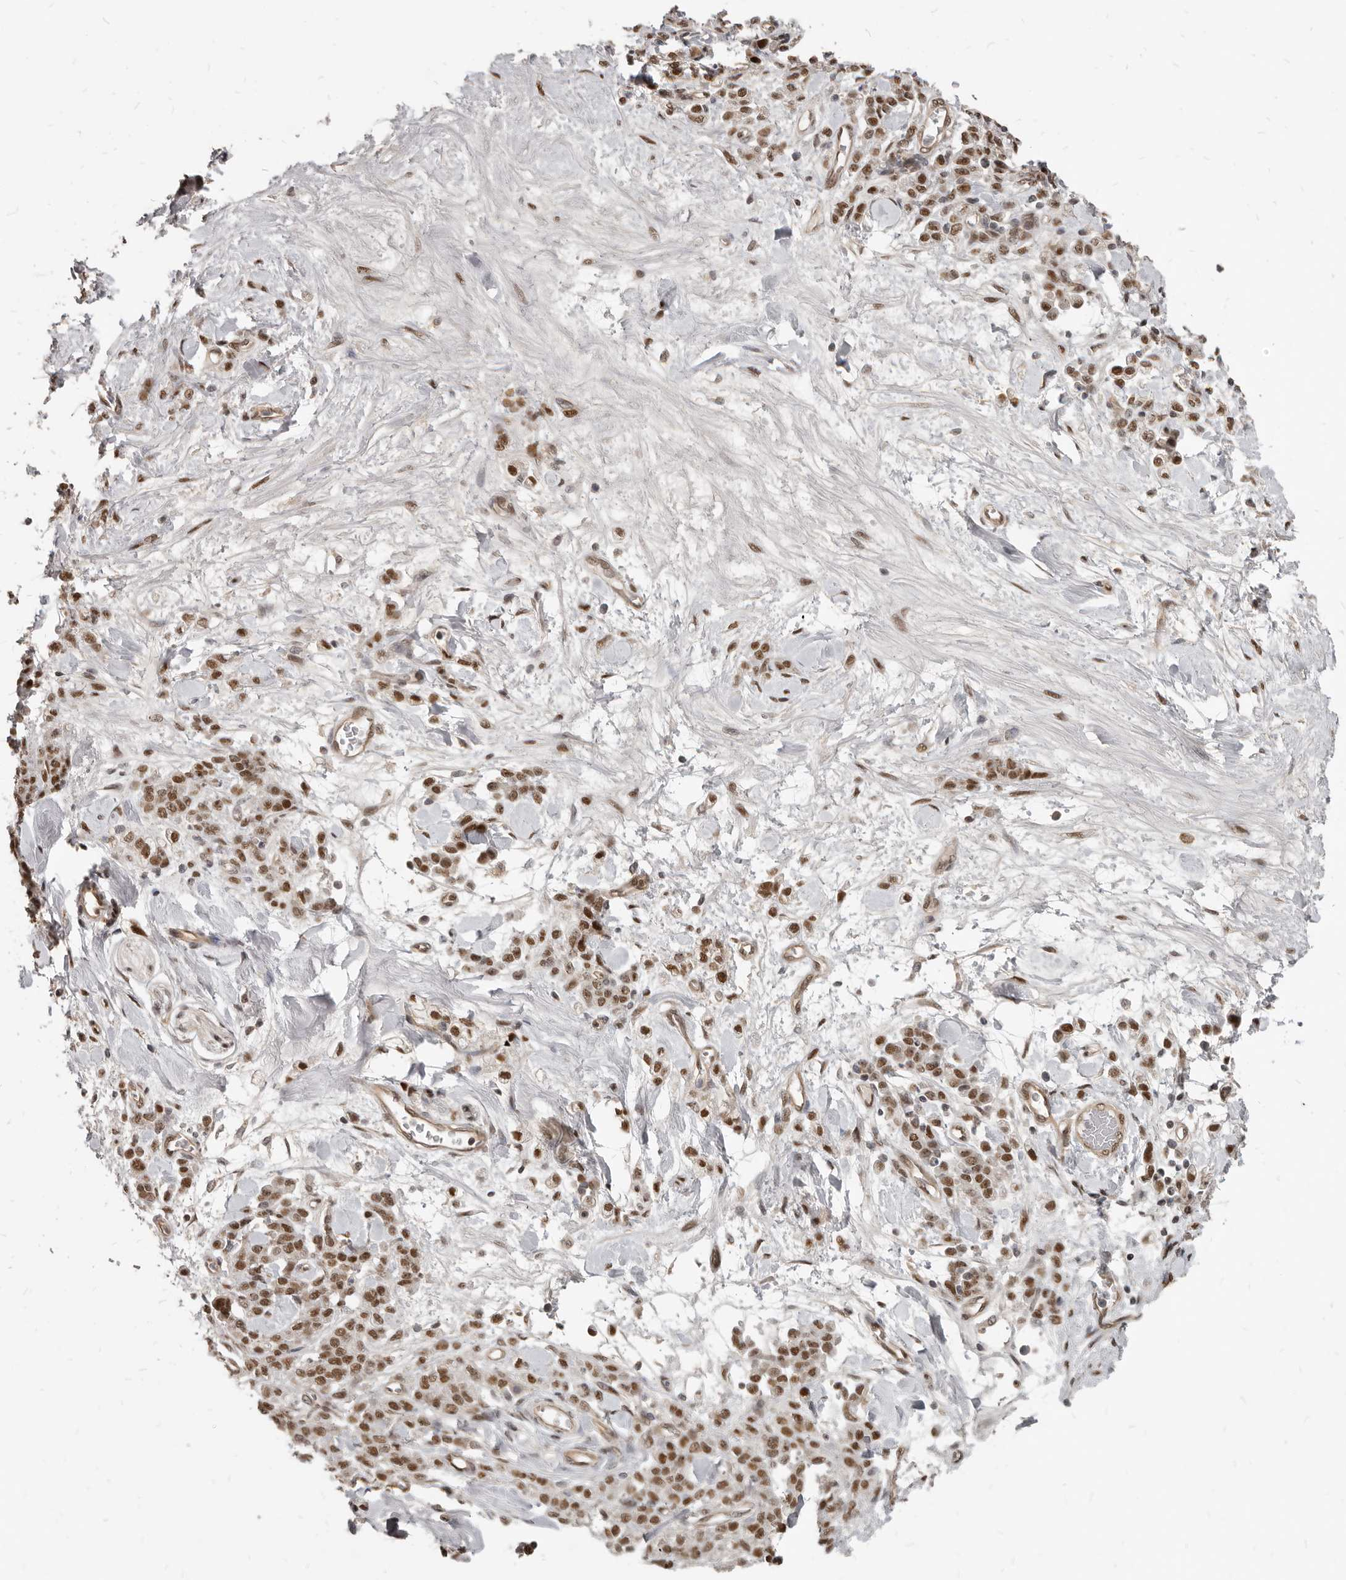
{"staining": {"intensity": "strong", "quantity": ">75%", "location": "nuclear"}, "tissue": "stomach cancer", "cell_type": "Tumor cells", "image_type": "cancer", "snomed": [{"axis": "morphology", "description": "Normal tissue, NOS"}, {"axis": "morphology", "description": "Adenocarcinoma, NOS"}, {"axis": "topography", "description": "Stomach"}], "caption": "Immunohistochemical staining of adenocarcinoma (stomach) exhibits strong nuclear protein expression in approximately >75% of tumor cells. The staining is performed using DAB (3,3'-diaminobenzidine) brown chromogen to label protein expression. The nuclei are counter-stained blue using hematoxylin.", "gene": "ATF5", "patient": {"sex": "male", "age": 82}}